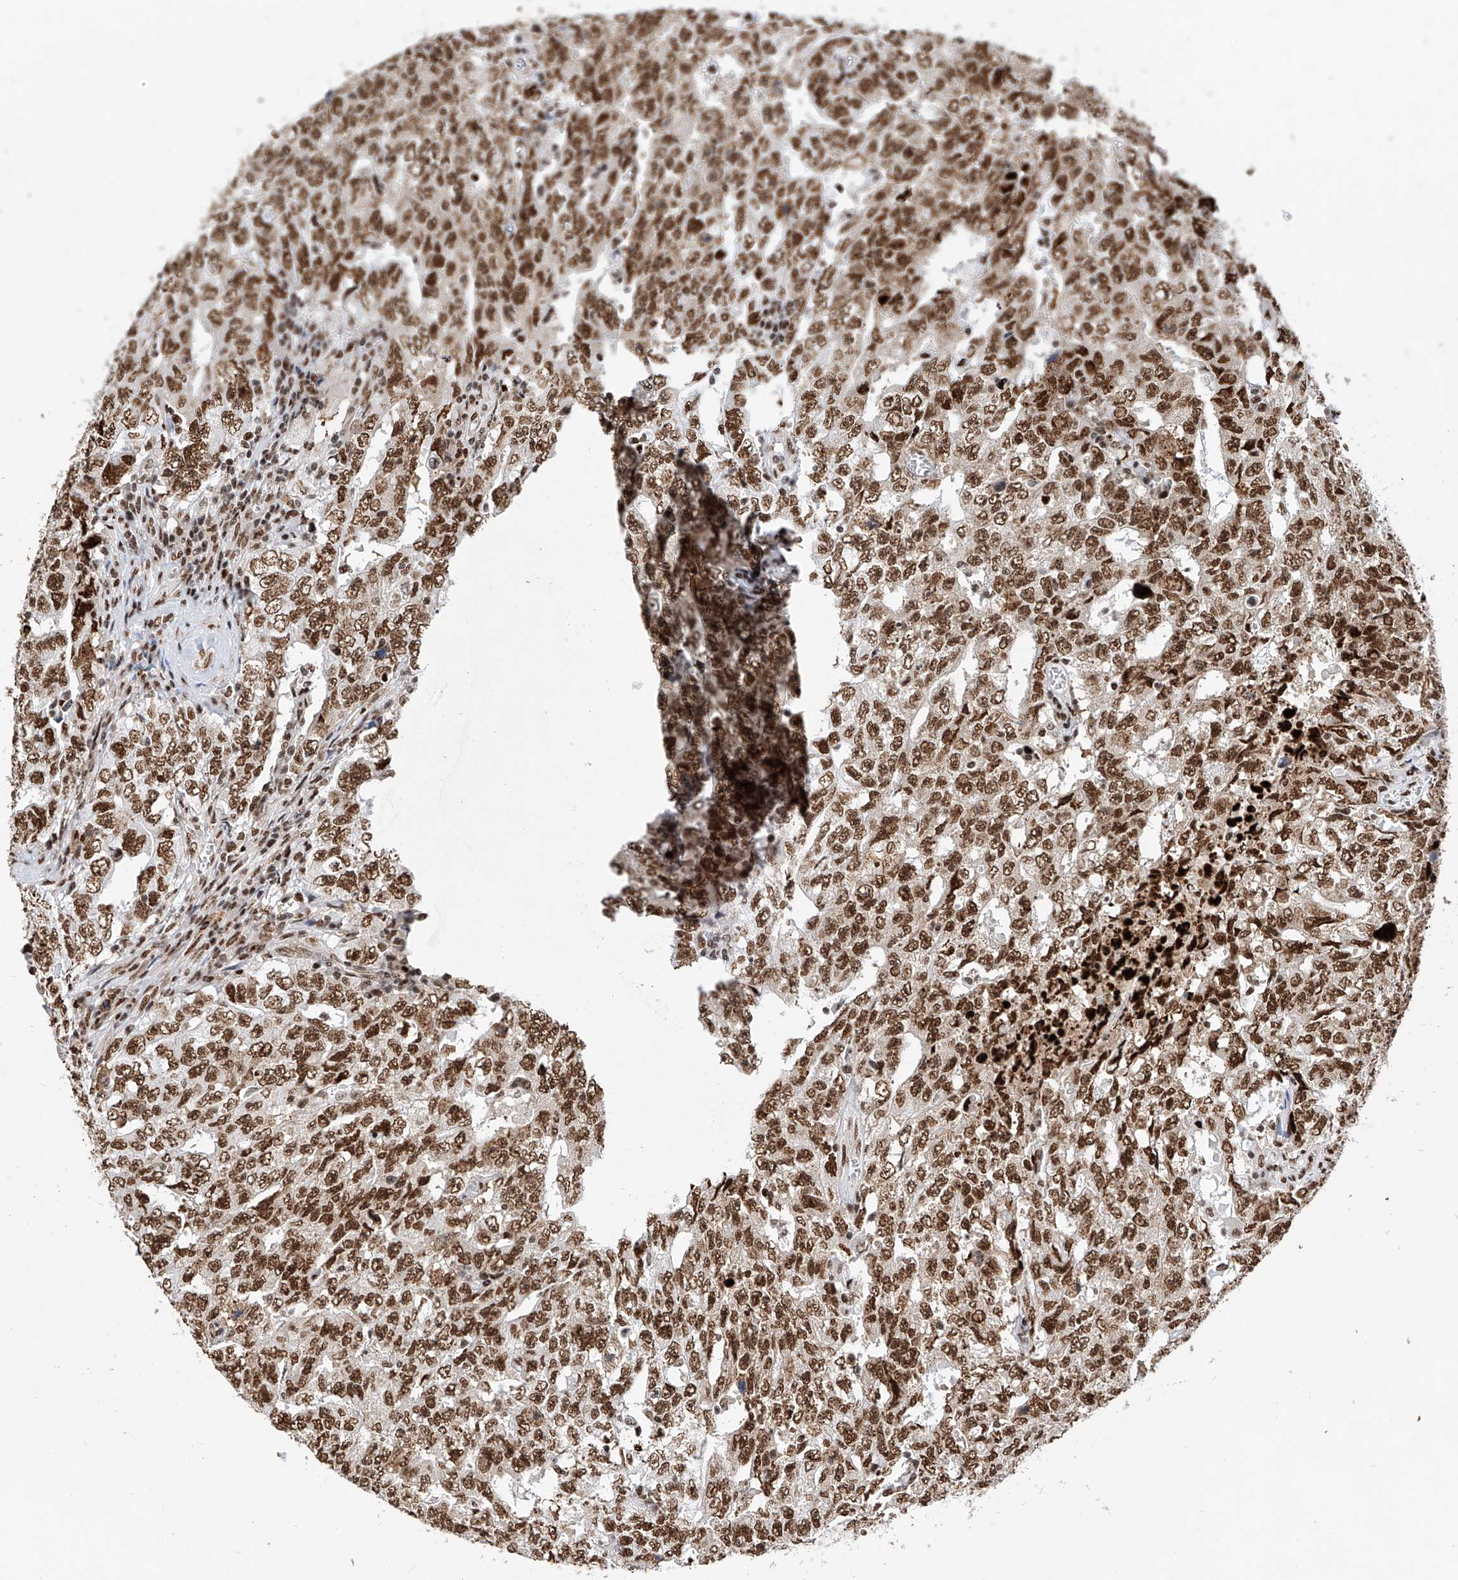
{"staining": {"intensity": "strong", "quantity": ">75%", "location": "nuclear"}, "tissue": "testis cancer", "cell_type": "Tumor cells", "image_type": "cancer", "snomed": [{"axis": "morphology", "description": "Carcinoma, Embryonal, NOS"}, {"axis": "topography", "description": "Testis"}], "caption": "Brown immunohistochemical staining in testis cancer exhibits strong nuclear staining in about >75% of tumor cells.", "gene": "SRSF6", "patient": {"sex": "male", "age": 26}}